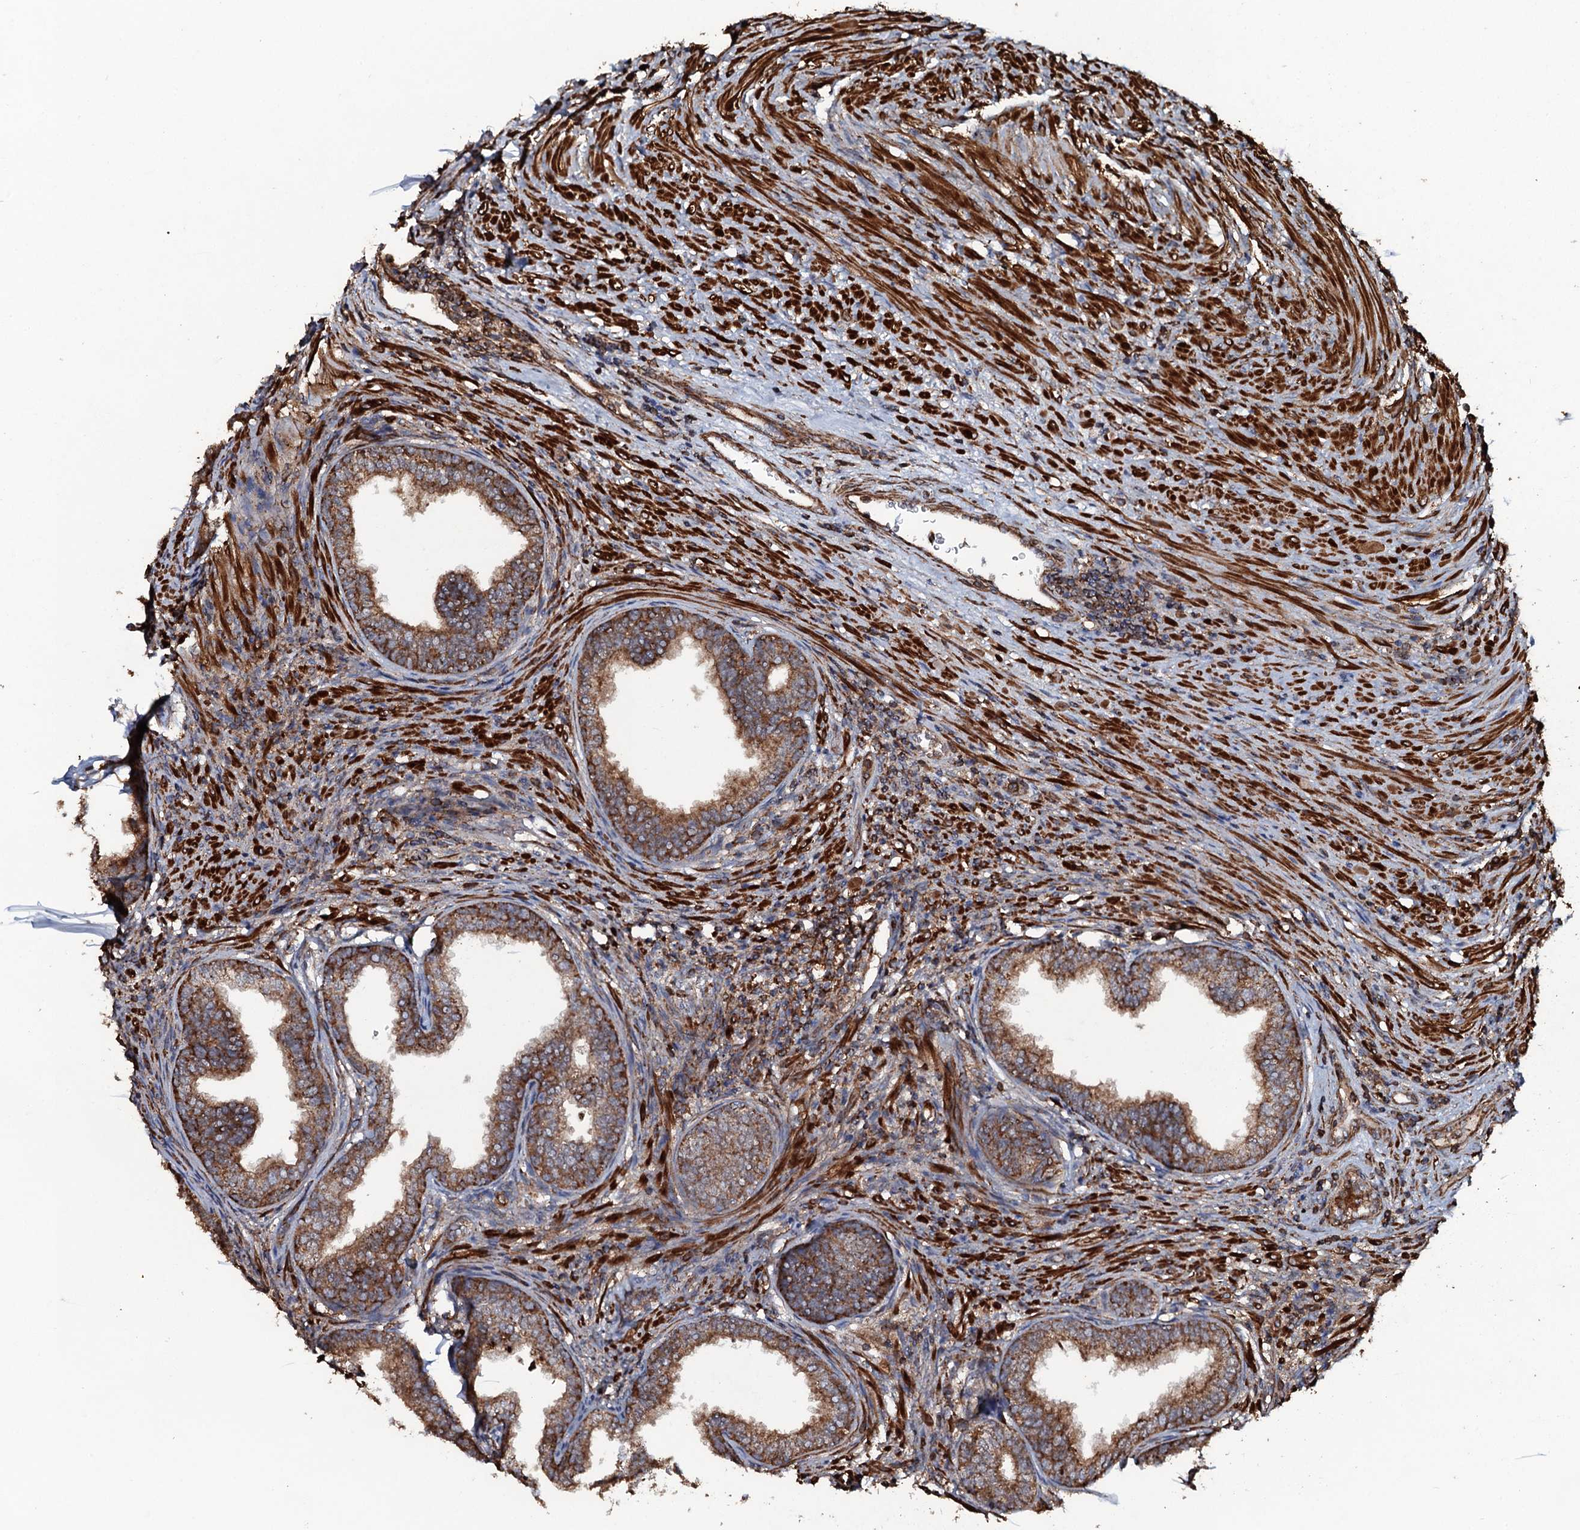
{"staining": {"intensity": "strong", "quantity": ">75%", "location": "cytoplasmic/membranous"}, "tissue": "prostate", "cell_type": "Glandular cells", "image_type": "normal", "snomed": [{"axis": "morphology", "description": "Normal tissue, NOS"}, {"axis": "topography", "description": "Prostate"}], "caption": "Brown immunohistochemical staining in normal prostate exhibits strong cytoplasmic/membranous expression in about >75% of glandular cells.", "gene": "VWA8", "patient": {"sex": "male", "age": 76}}